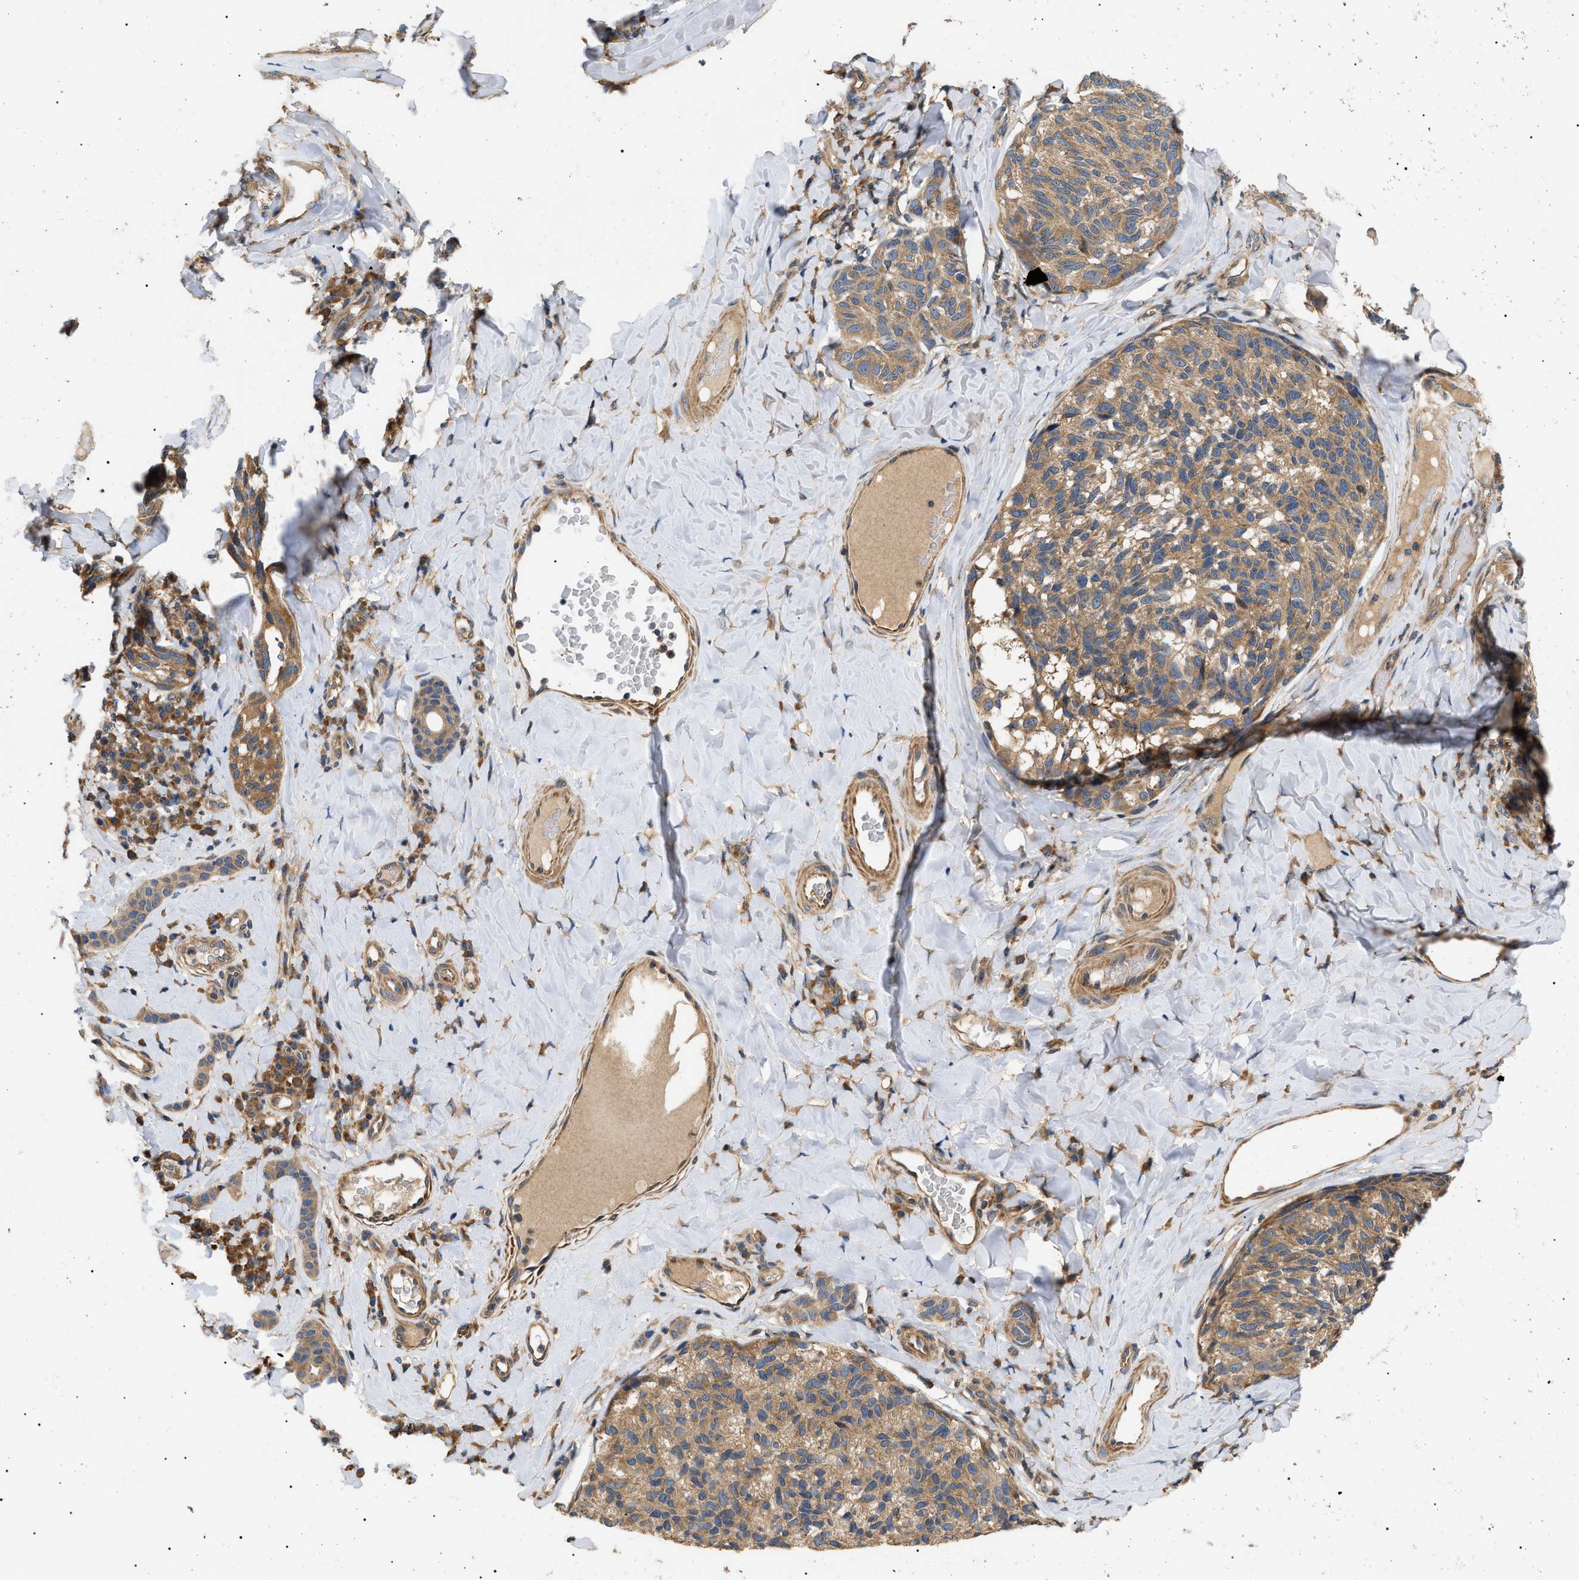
{"staining": {"intensity": "moderate", "quantity": ">75%", "location": "cytoplasmic/membranous"}, "tissue": "melanoma", "cell_type": "Tumor cells", "image_type": "cancer", "snomed": [{"axis": "morphology", "description": "Malignant melanoma, NOS"}, {"axis": "topography", "description": "Skin"}], "caption": "This histopathology image exhibits IHC staining of human melanoma, with medium moderate cytoplasmic/membranous staining in about >75% of tumor cells.", "gene": "PPM1B", "patient": {"sex": "female", "age": 73}}